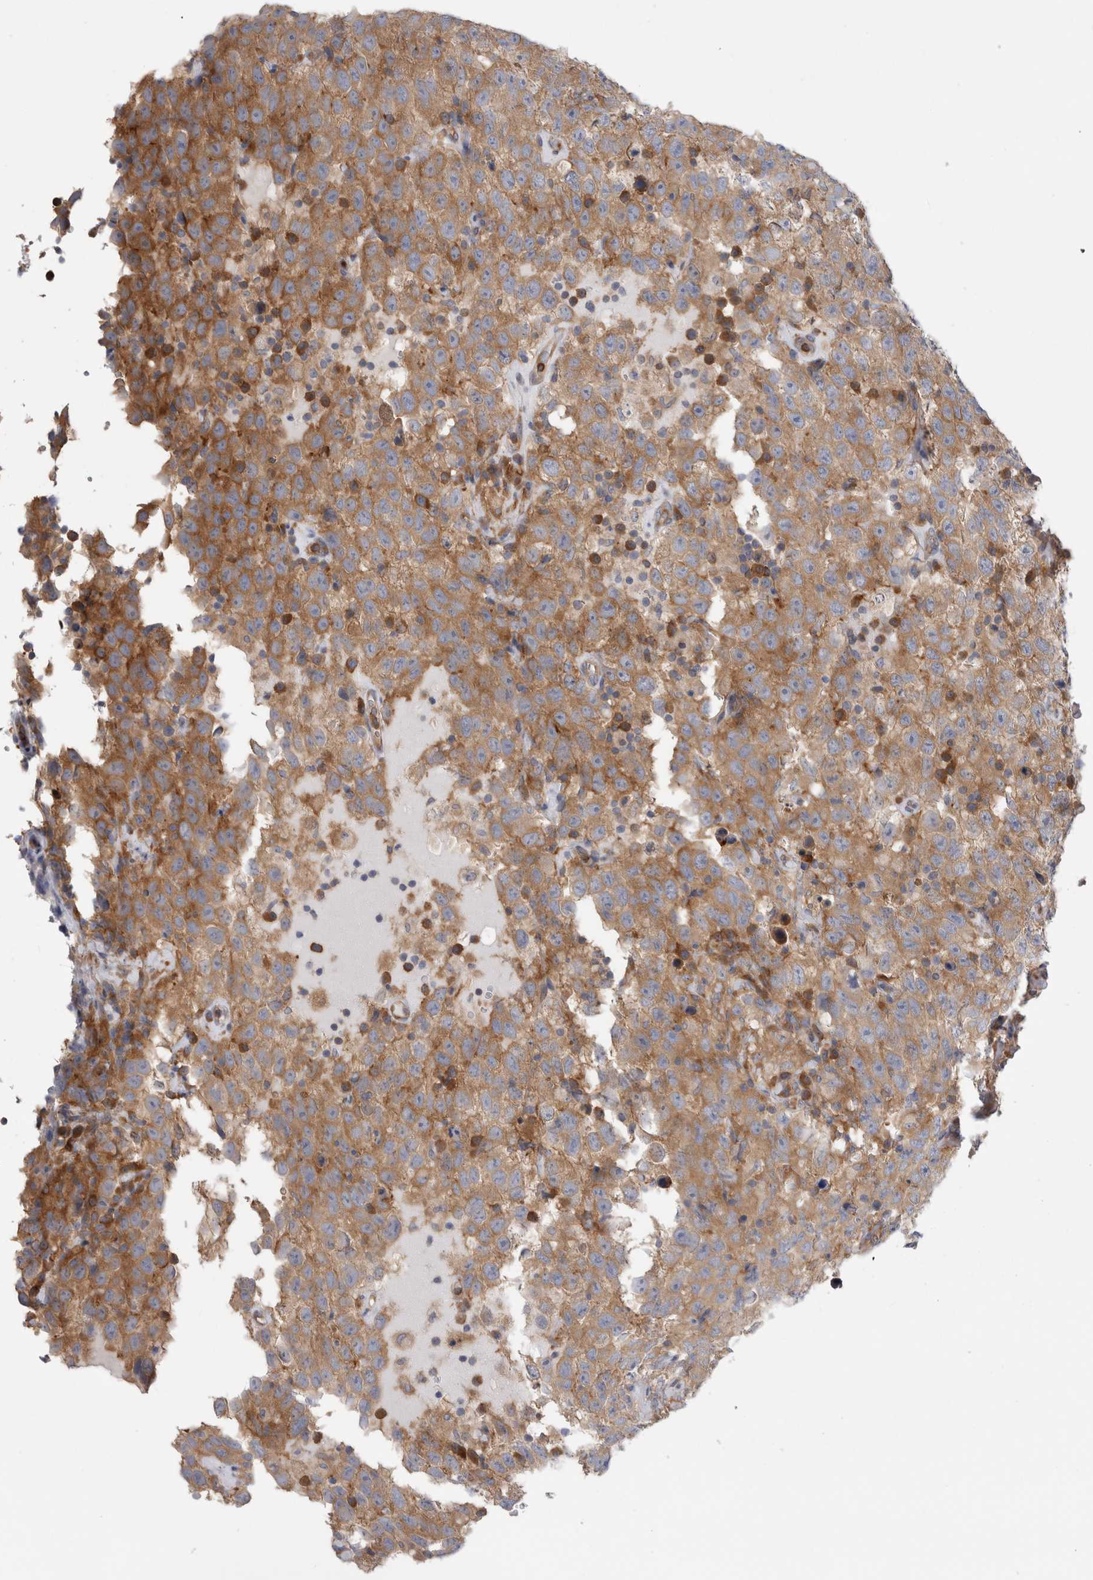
{"staining": {"intensity": "moderate", "quantity": ">75%", "location": "cytoplasmic/membranous"}, "tissue": "testis cancer", "cell_type": "Tumor cells", "image_type": "cancer", "snomed": [{"axis": "morphology", "description": "Seminoma, NOS"}, {"axis": "topography", "description": "Testis"}], "caption": "A brown stain shows moderate cytoplasmic/membranous expression of a protein in human seminoma (testis) tumor cells.", "gene": "EPRS1", "patient": {"sex": "male", "age": 41}}